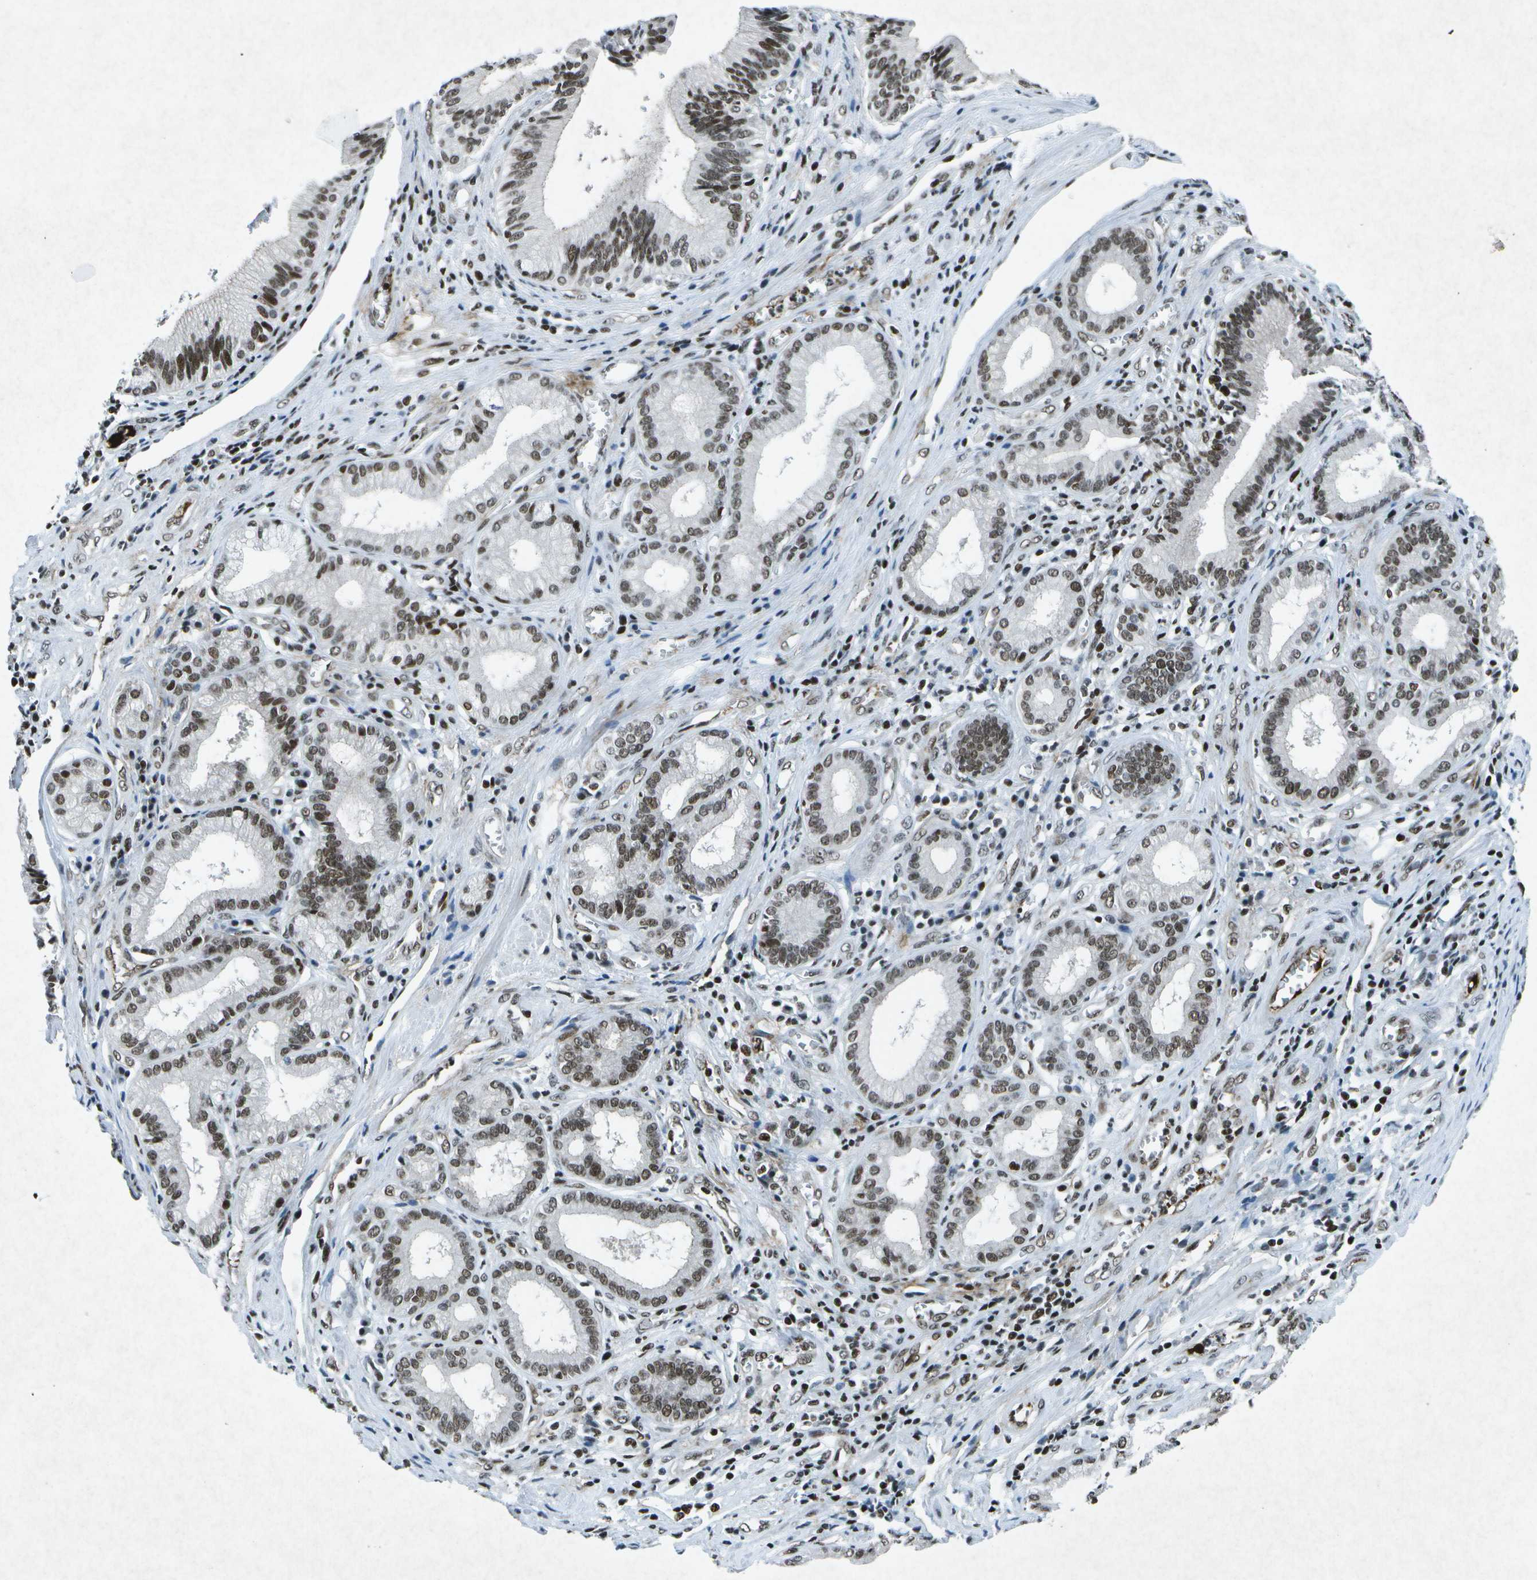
{"staining": {"intensity": "moderate", "quantity": ">75%", "location": "nuclear"}, "tissue": "pancreatic cancer", "cell_type": "Tumor cells", "image_type": "cancer", "snomed": [{"axis": "morphology", "description": "Adenocarcinoma, NOS"}, {"axis": "topography", "description": "Pancreas"}], "caption": "Pancreatic adenocarcinoma stained with a brown dye reveals moderate nuclear positive staining in about >75% of tumor cells.", "gene": "MTA2", "patient": {"sex": "female", "age": 75}}